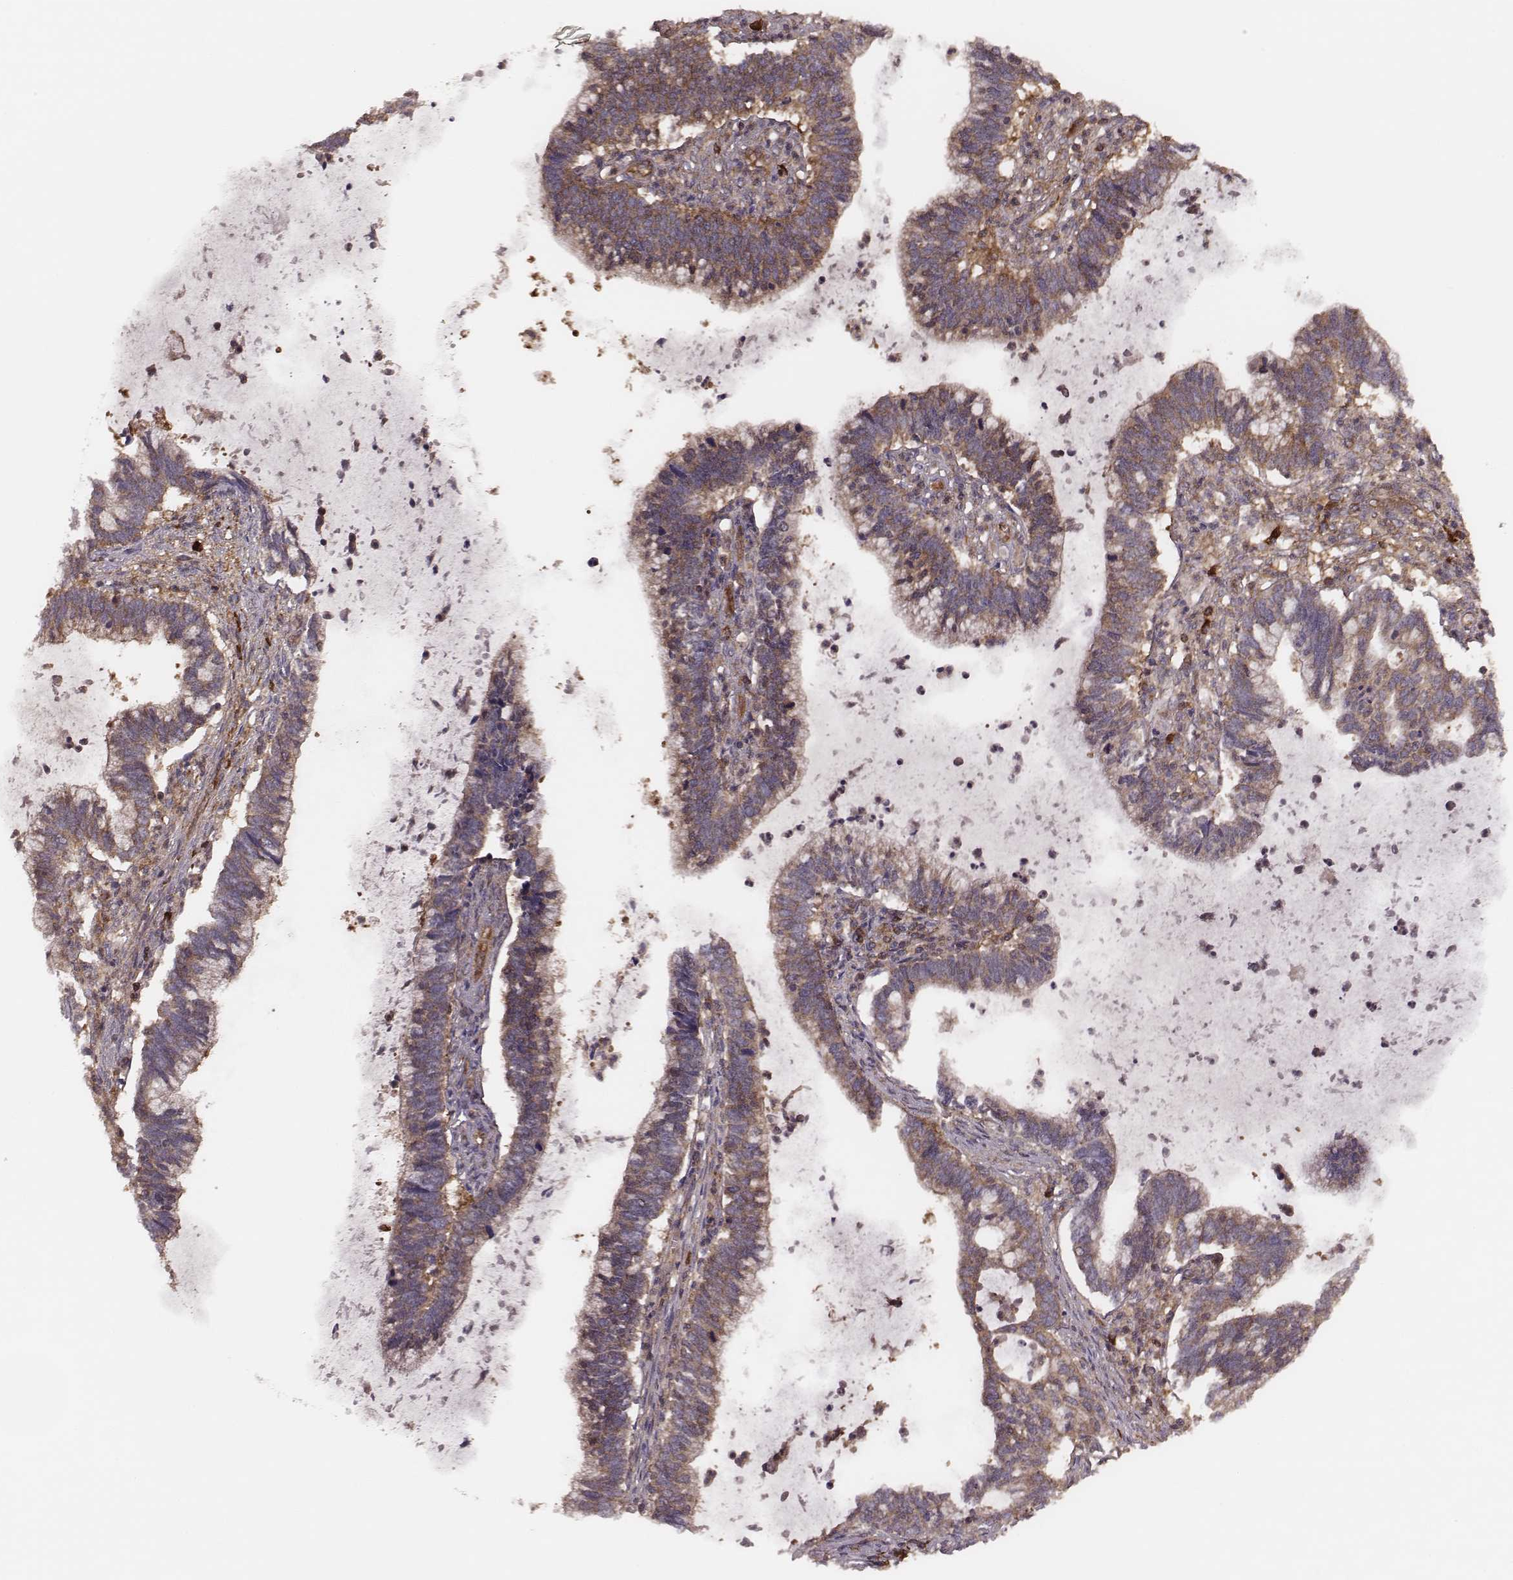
{"staining": {"intensity": "strong", "quantity": ">75%", "location": "cytoplasmic/membranous"}, "tissue": "cervical cancer", "cell_type": "Tumor cells", "image_type": "cancer", "snomed": [{"axis": "morphology", "description": "Adenocarcinoma, NOS"}, {"axis": "topography", "description": "Cervix"}], "caption": "Immunohistochemical staining of human cervical cancer (adenocarcinoma) shows strong cytoplasmic/membranous protein positivity in about >75% of tumor cells.", "gene": "CARS1", "patient": {"sex": "female", "age": 42}}